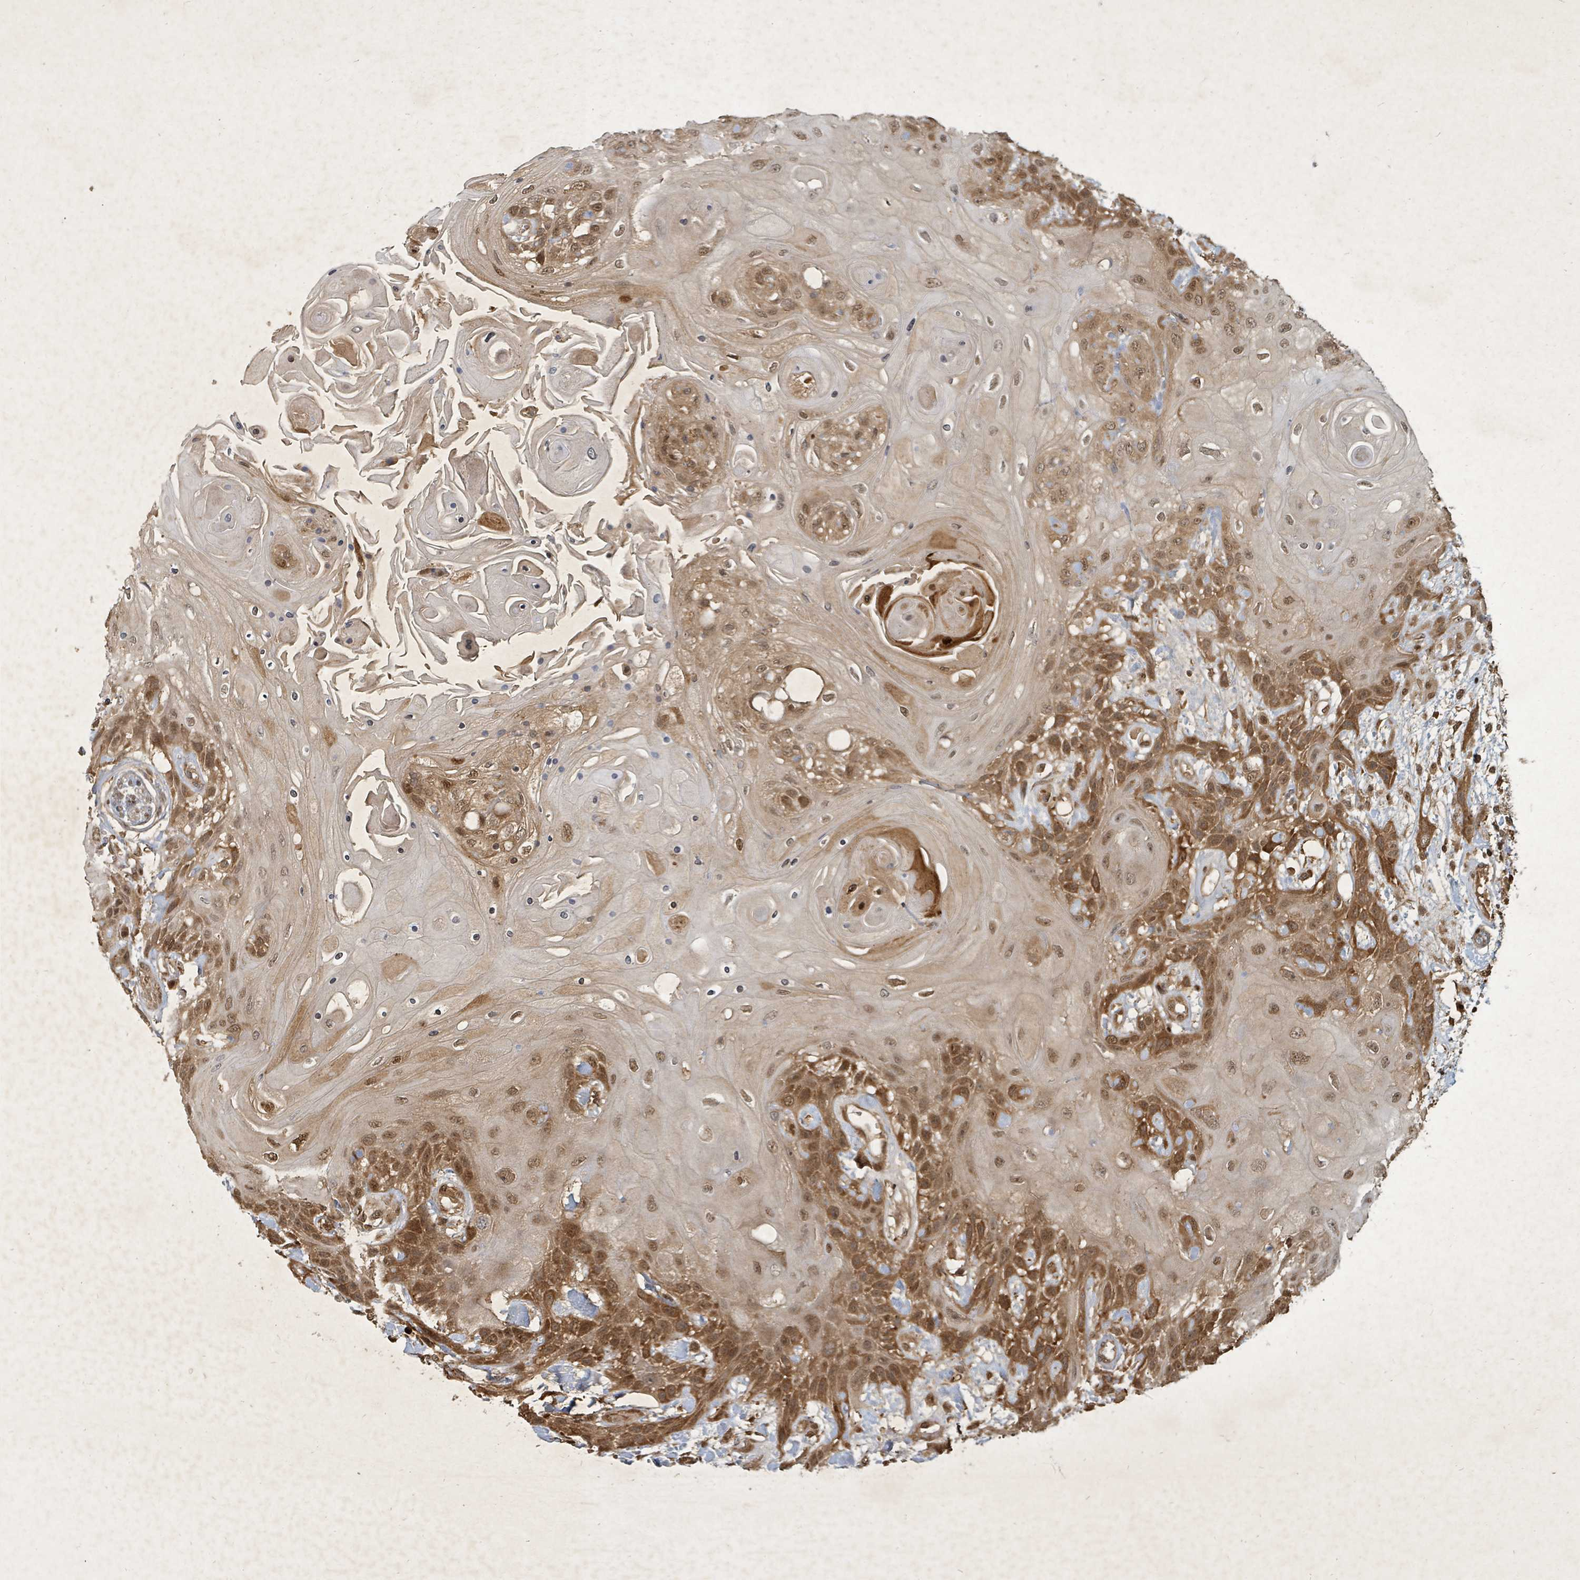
{"staining": {"intensity": "moderate", "quantity": ">75%", "location": "cytoplasmic/membranous,nuclear"}, "tissue": "head and neck cancer", "cell_type": "Tumor cells", "image_type": "cancer", "snomed": [{"axis": "morphology", "description": "Squamous cell carcinoma, NOS"}, {"axis": "topography", "description": "Head-Neck"}], "caption": "Squamous cell carcinoma (head and neck) stained with DAB (3,3'-diaminobenzidine) IHC exhibits medium levels of moderate cytoplasmic/membranous and nuclear staining in approximately >75% of tumor cells.", "gene": "KDM4E", "patient": {"sex": "female", "age": 43}}